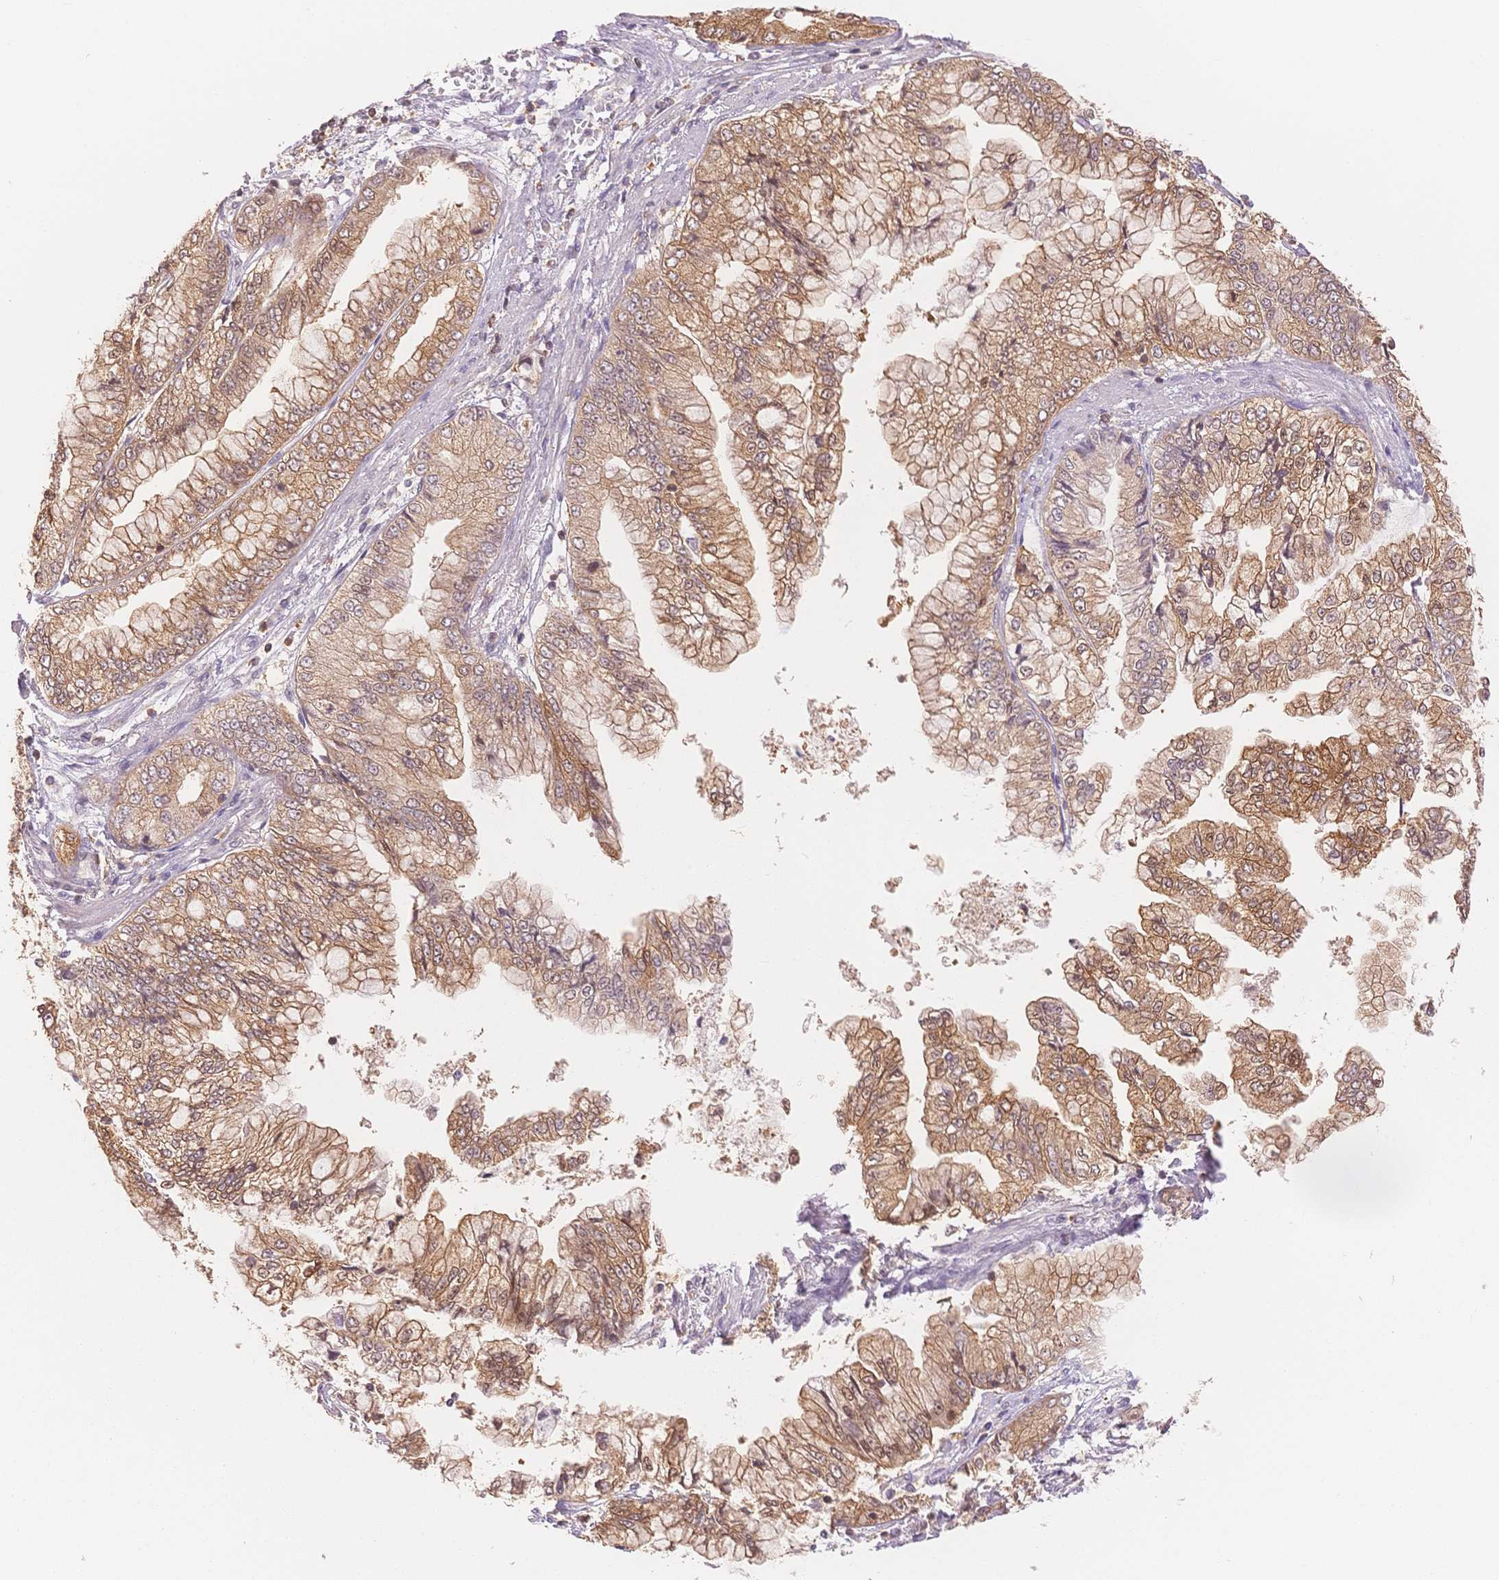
{"staining": {"intensity": "moderate", "quantity": ">75%", "location": "cytoplasmic/membranous"}, "tissue": "stomach cancer", "cell_type": "Tumor cells", "image_type": "cancer", "snomed": [{"axis": "morphology", "description": "Adenocarcinoma, NOS"}, {"axis": "topography", "description": "Stomach, upper"}], "caption": "A high-resolution micrograph shows immunohistochemistry staining of adenocarcinoma (stomach), which shows moderate cytoplasmic/membranous staining in approximately >75% of tumor cells. (DAB (3,3'-diaminobenzidine) IHC with brightfield microscopy, high magnification).", "gene": "STK39", "patient": {"sex": "female", "age": 74}}